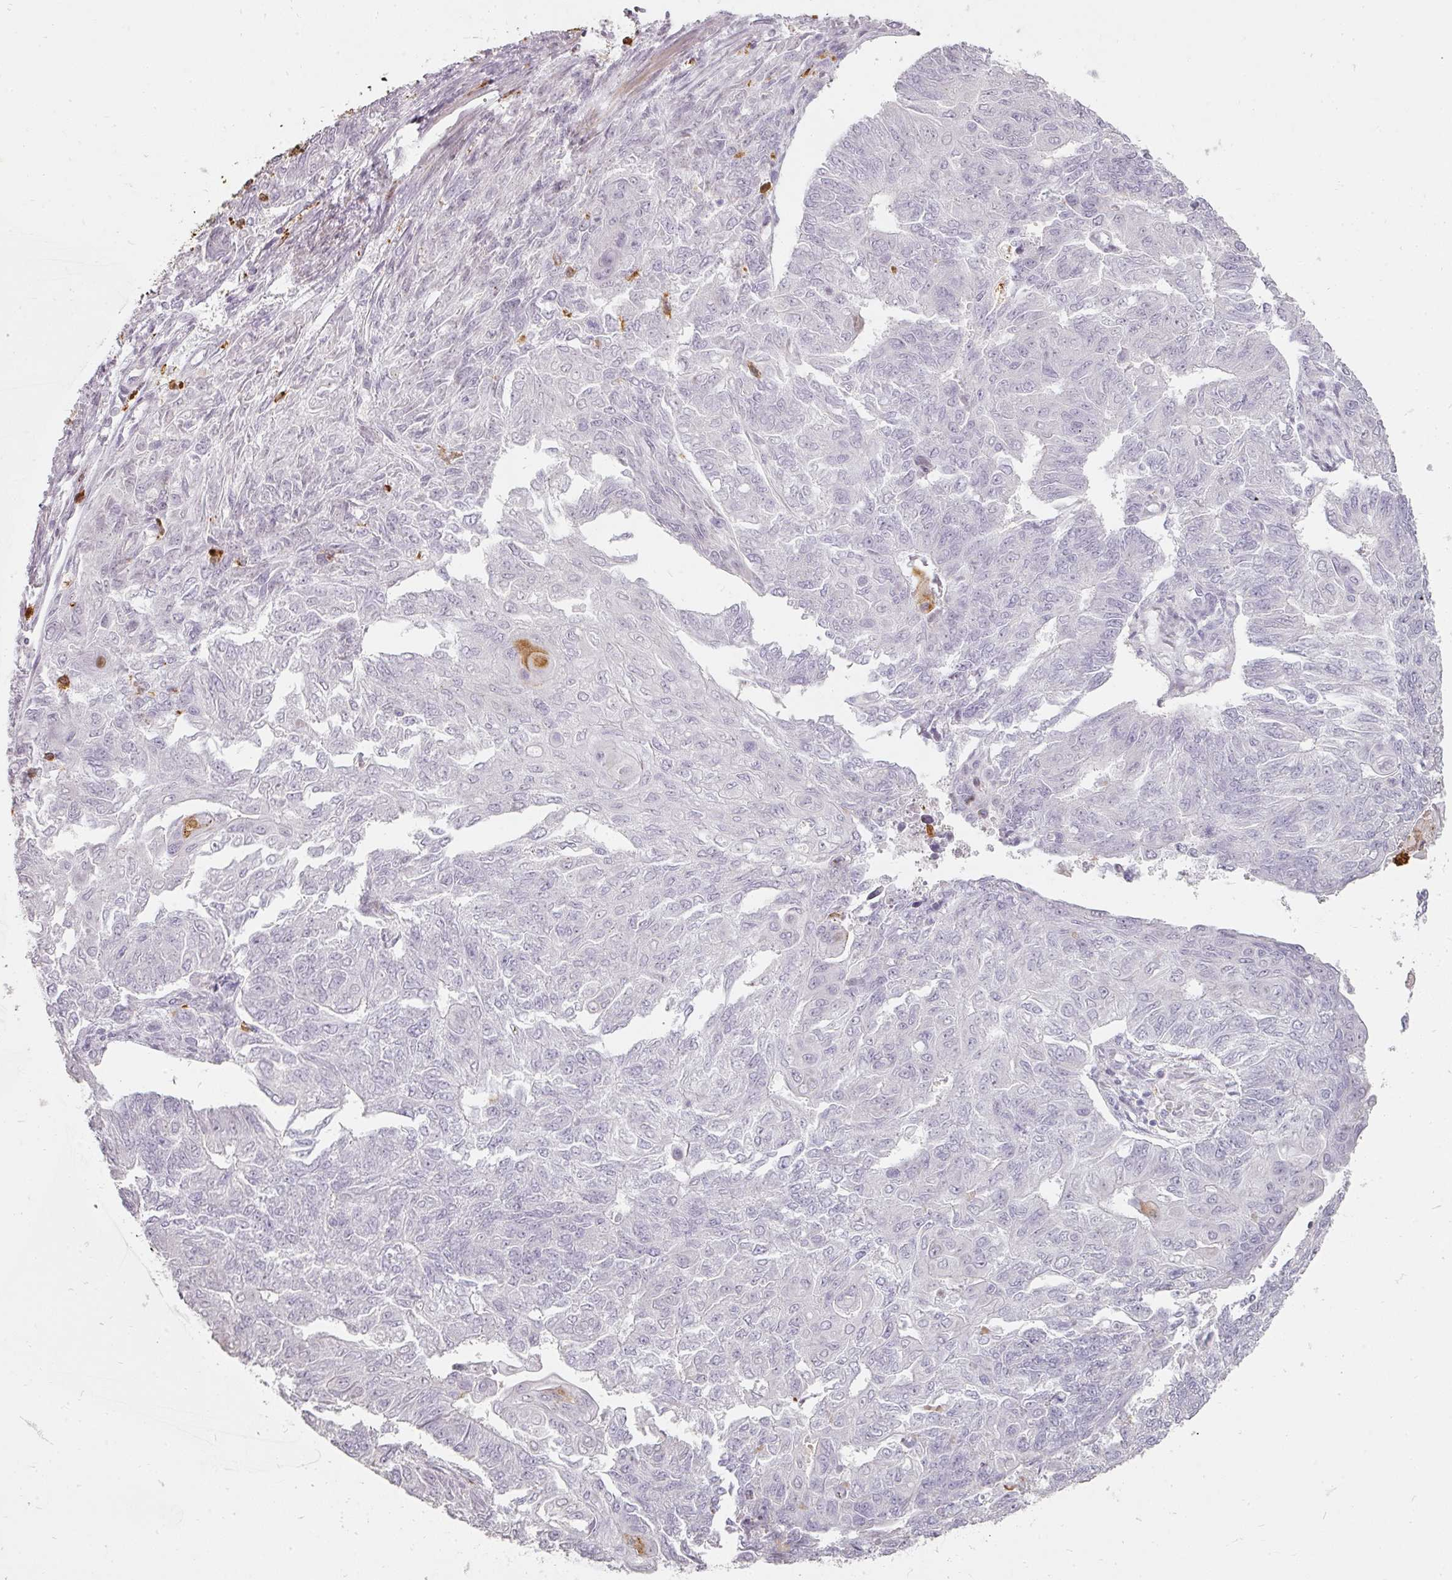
{"staining": {"intensity": "negative", "quantity": "none", "location": "none"}, "tissue": "endometrial cancer", "cell_type": "Tumor cells", "image_type": "cancer", "snomed": [{"axis": "morphology", "description": "Adenocarcinoma, NOS"}, {"axis": "topography", "description": "Endometrium"}], "caption": "Endometrial adenocarcinoma stained for a protein using immunohistochemistry (IHC) shows no staining tumor cells.", "gene": "BIK", "patient": {"sex": "female", "age": 32}}